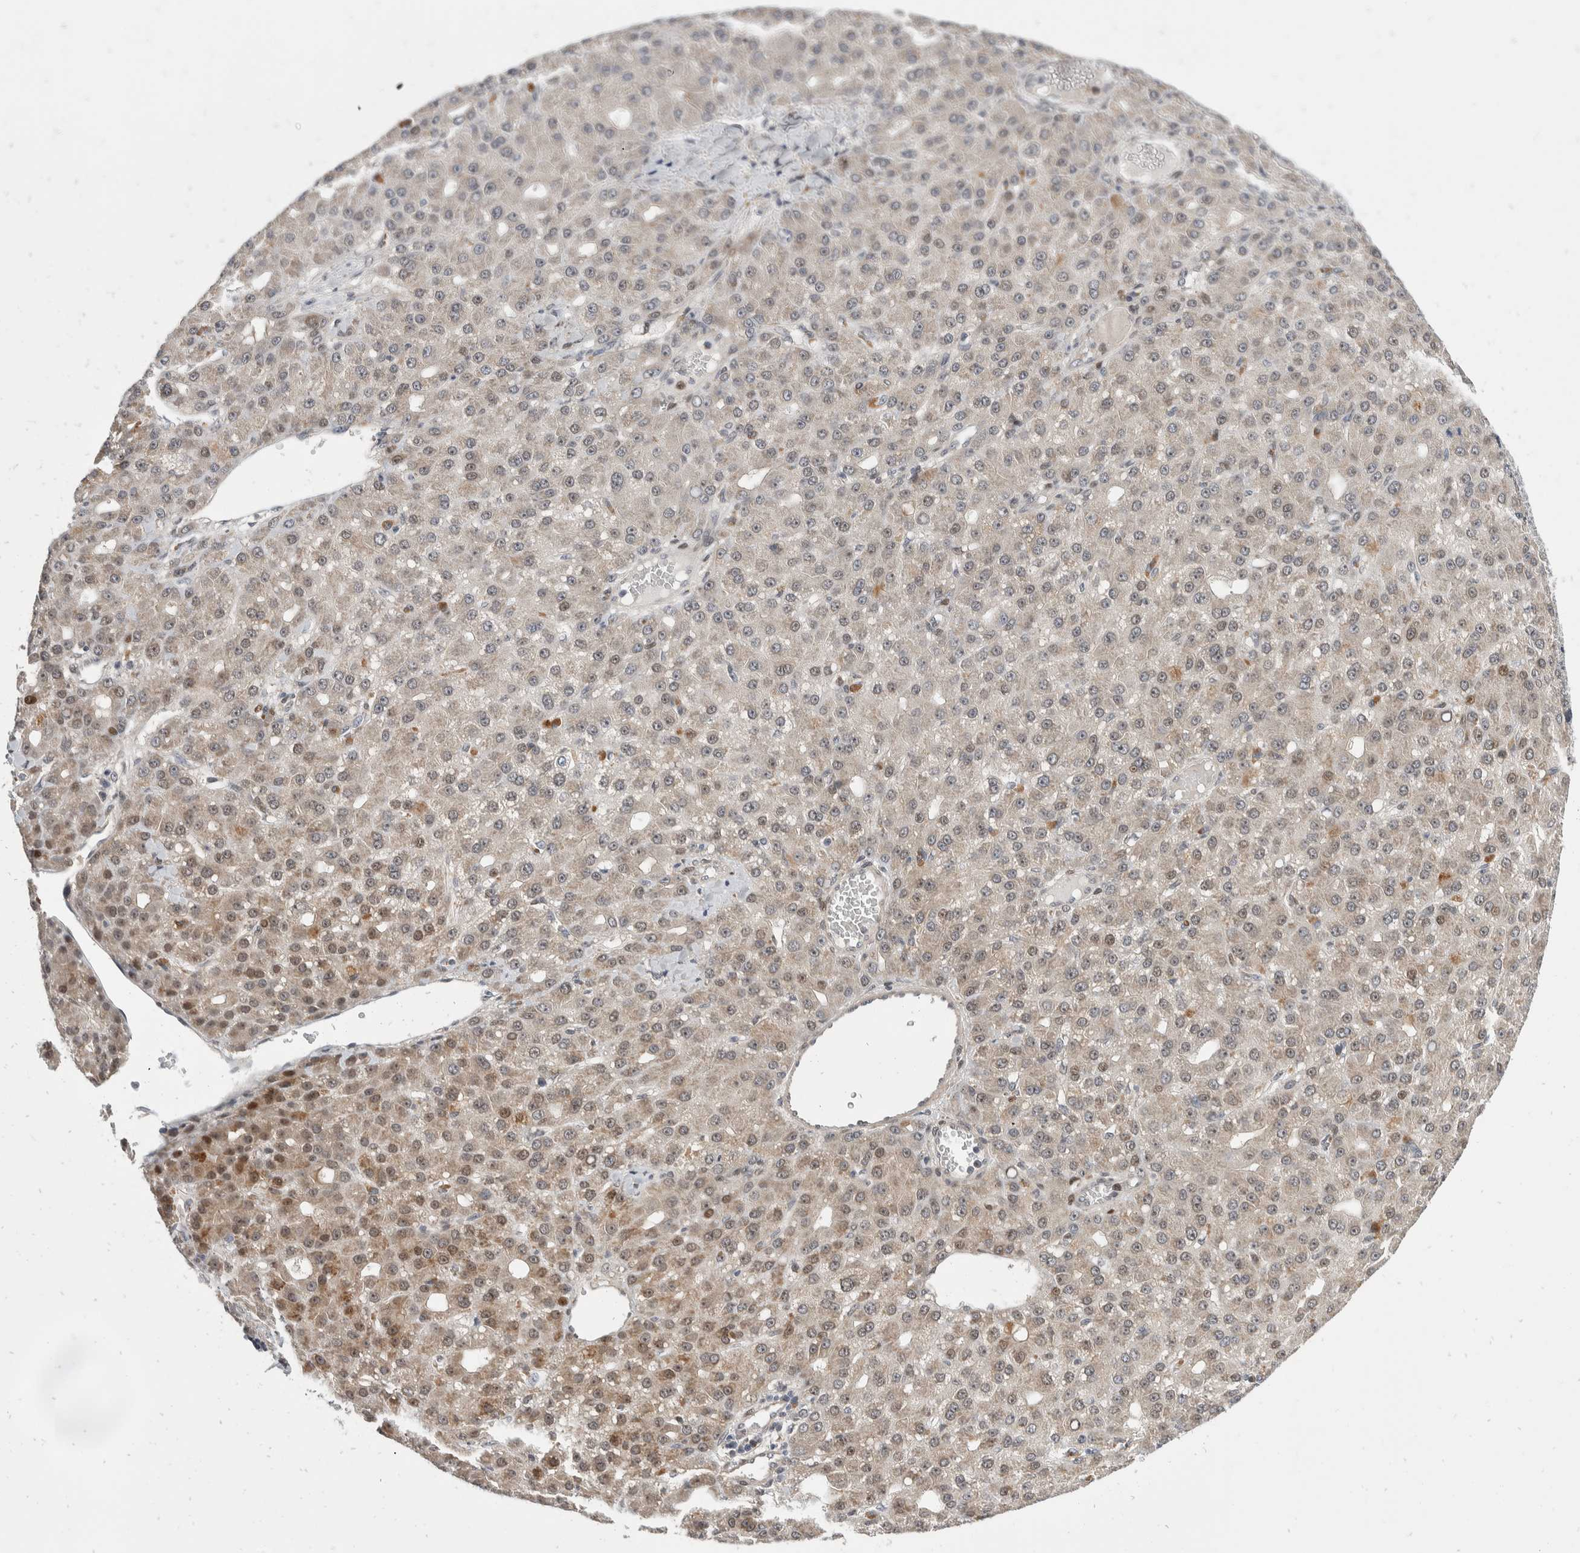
{"staining": {"intensity": "moderate", "quantity": "<25%", "location": "cytoplasmic/membranous,nuclear"}, "tissue": "liver cancer", "cell_type": "Tumor cells", "image_type": "cancer", "snomed": [{"axis": "morphology", "description": "Carcinoma, Hepatocellular, NOS"}, {"axis": "topography", "description": "Liver"}], "caption": "The micrograph reveals staining of liver hepatocellular carcinoma, revealing moderate cytoplasmic/membranous and nuclear protein positivity (brown color) within tumor cells.", "gene": "ZNF703", "patient": {"sex": "male", "age": 67}}